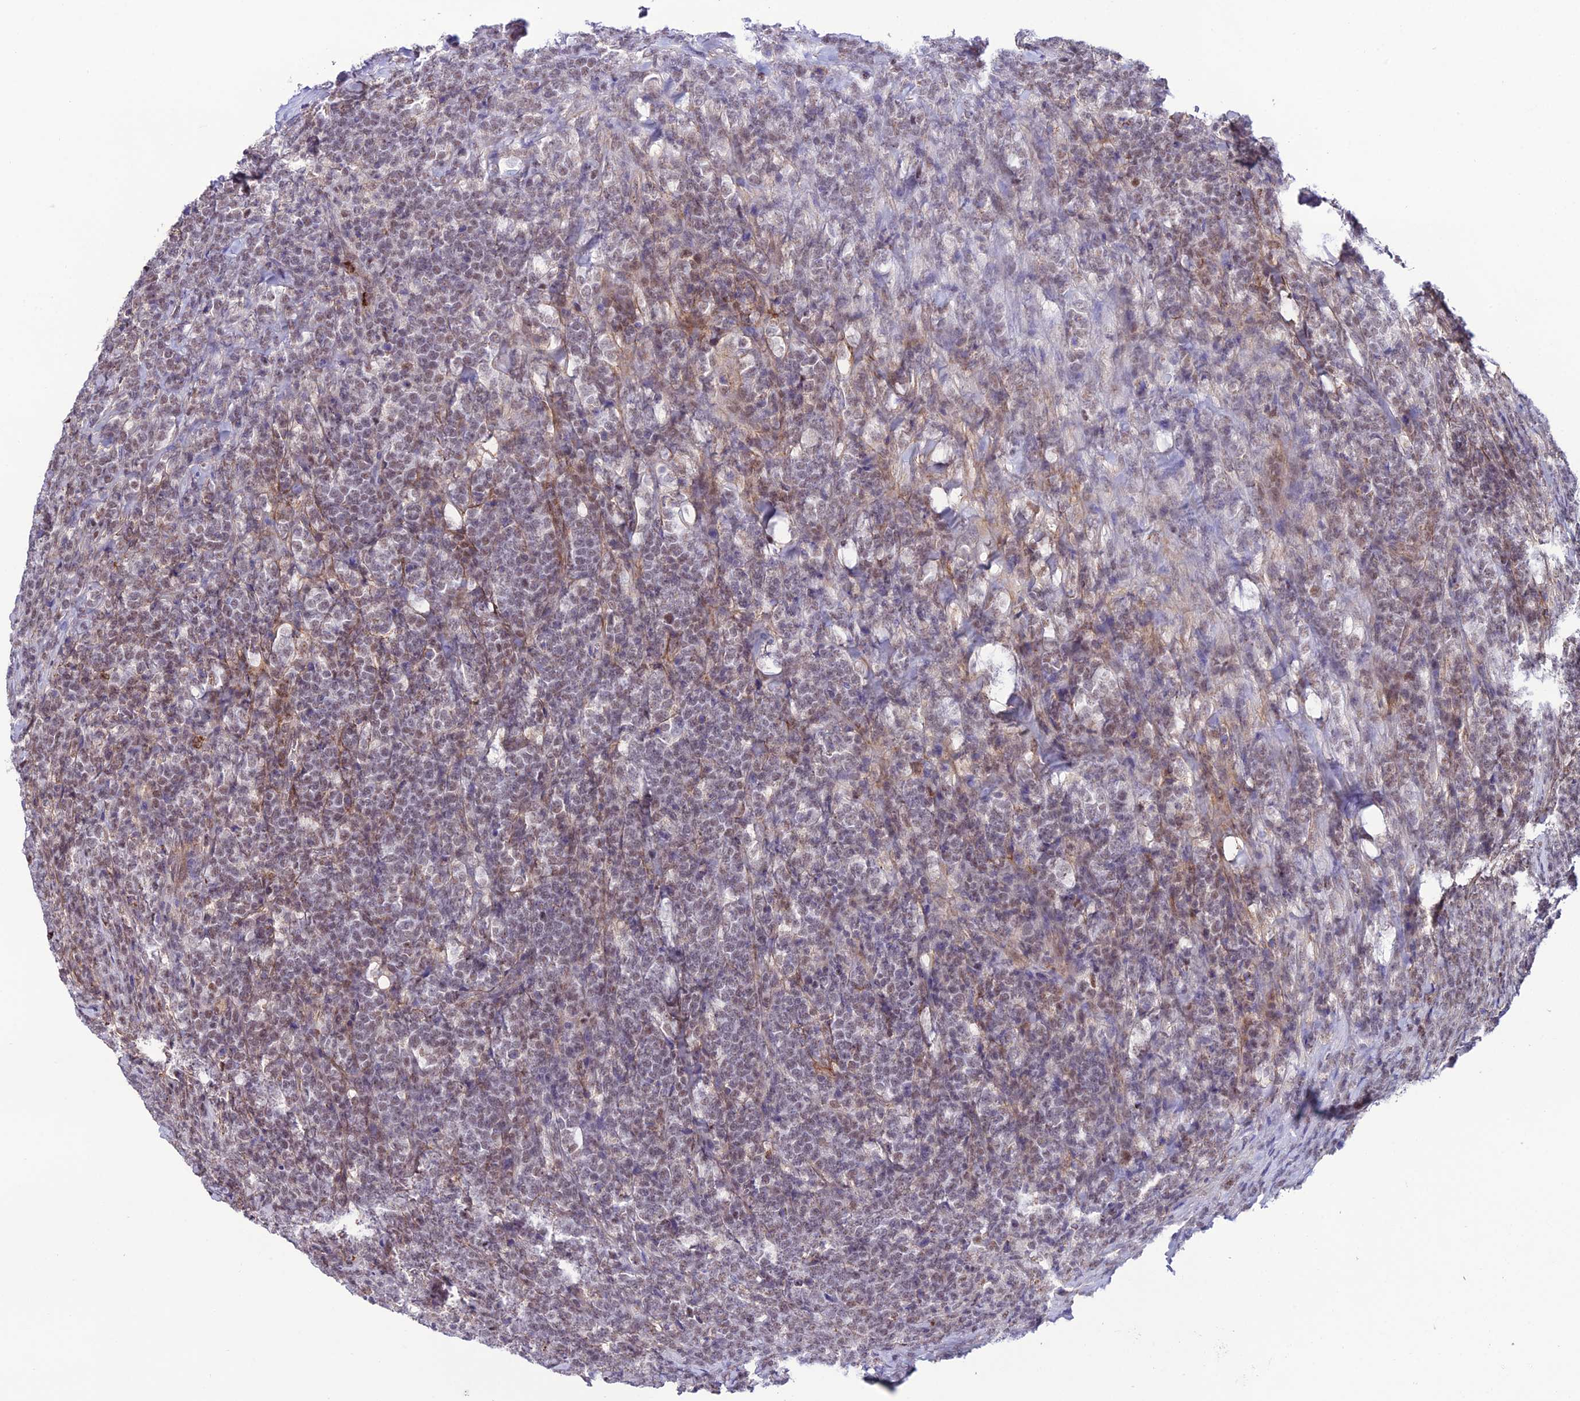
{"staining": {"intensity": "weak", "quantity": "<25%", "location": "nuclear"}, "tissue": "lymphoma", "cell_type": "Tumor cells", "image_type": "cancer", "snomed": [{"axis": "morphology", "description": "Malignant lymphoma, non-Hodgkin's type, High grade"}, {"axis": "topography", "description": "Small intestine"}], "caption": "There is no significant positivity in tumor cells of malignant lymphoma, non-Hodgkin's type (high-grade).", "gene": "COL6A6", "patient": {"sex": "male", "age": 8}}